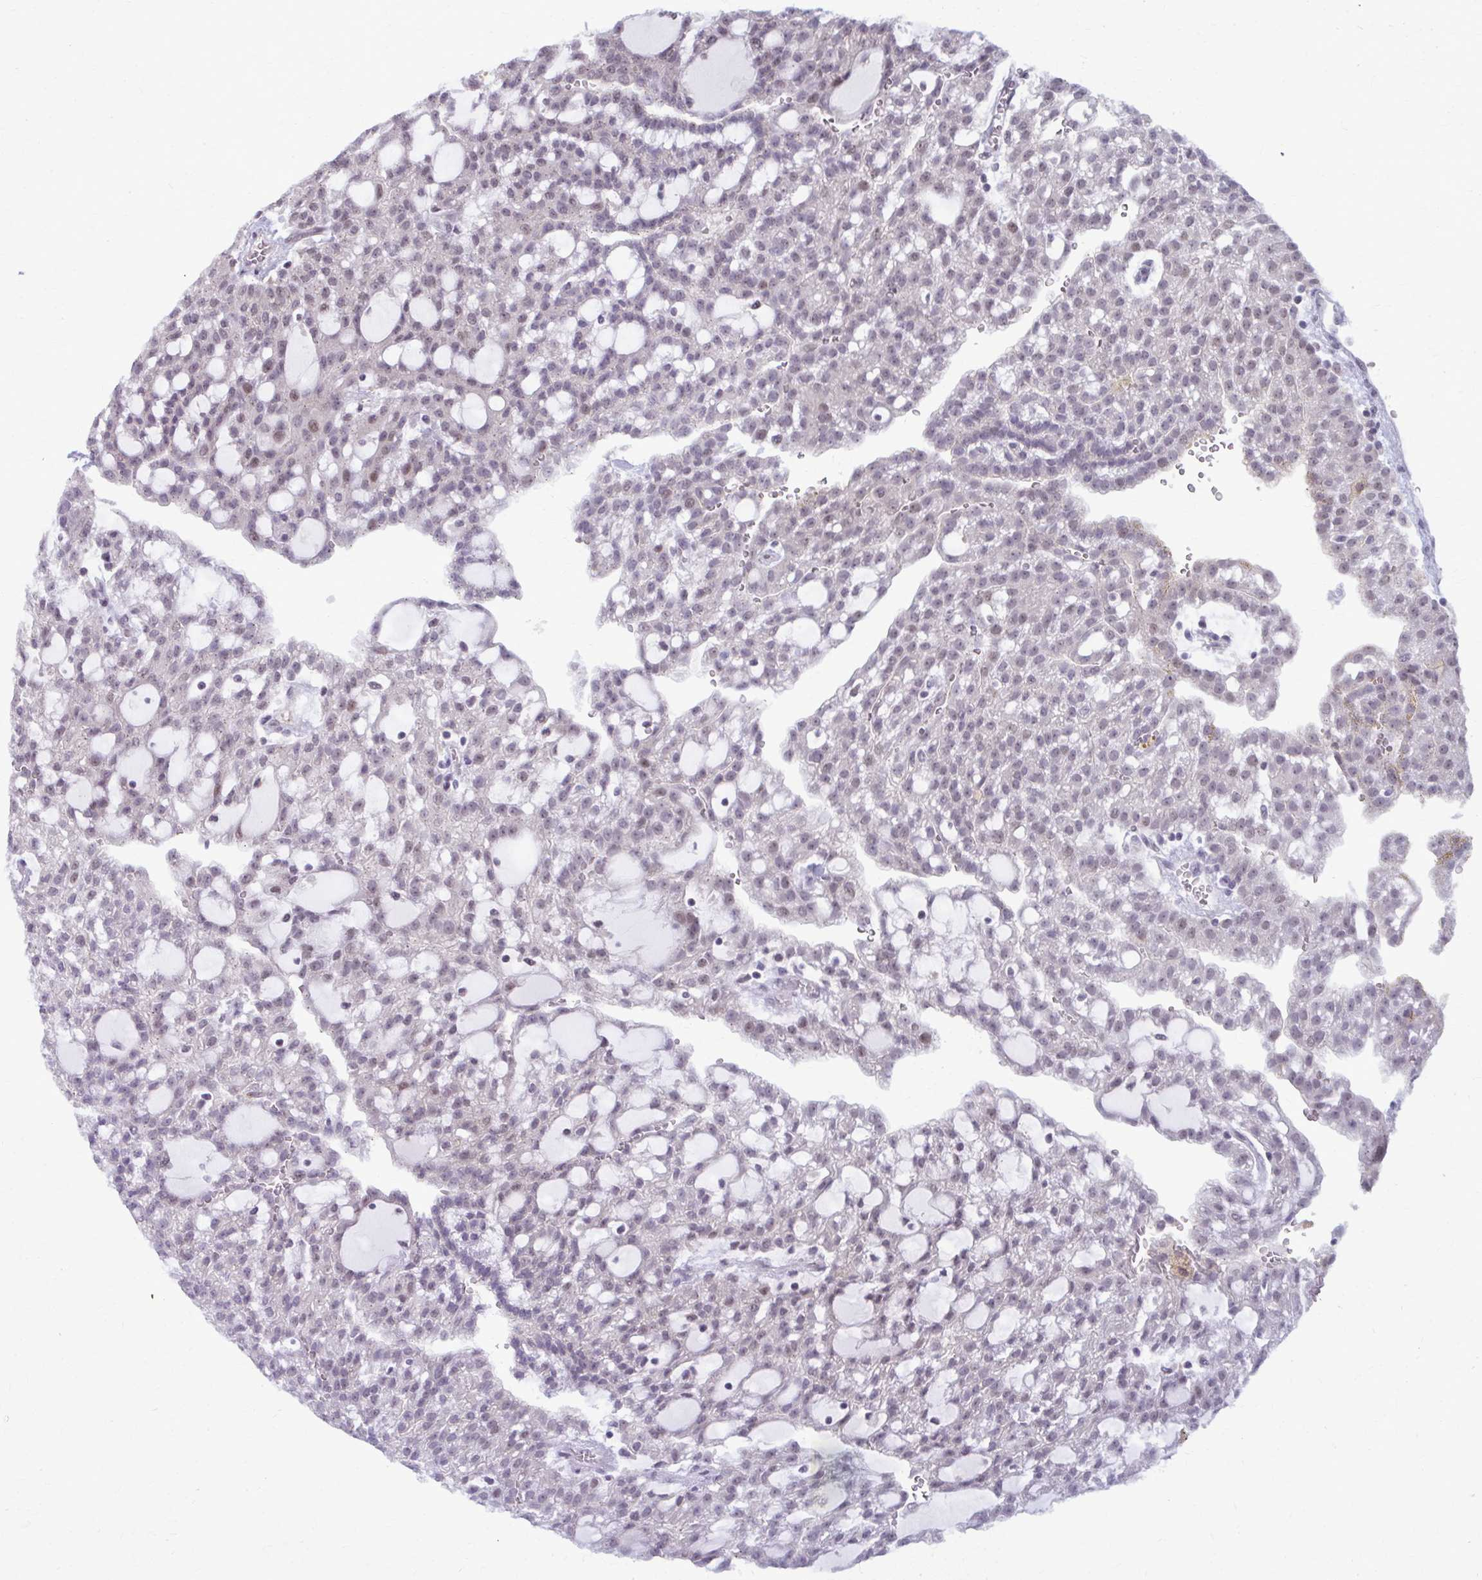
{"staining": {"intensity": "weak", "quantity": "<25%", "location": "nuclear"}, "tissue": "renal cancer", "cell_type": "Tumor cells", "image_type": "cancer", "snomed": [{"axis": "morphology", "description": "Adenocarcinoma, NOS"}, {"axis": "topography", "description": "Kidney"}], "caption": "The histopathology image exhibits no significant positivity in tumor cells of renal cancer (adenocarcinoma). Brightfield microscopy of immunohistochemistry (IHC) stained with DAB (3,3'-diaminobenzidine) (brown) and hematoxylin (blue), captured at high magnification.", "gene": "MAF1", "patient": {"sex": "male", "age": 63}}